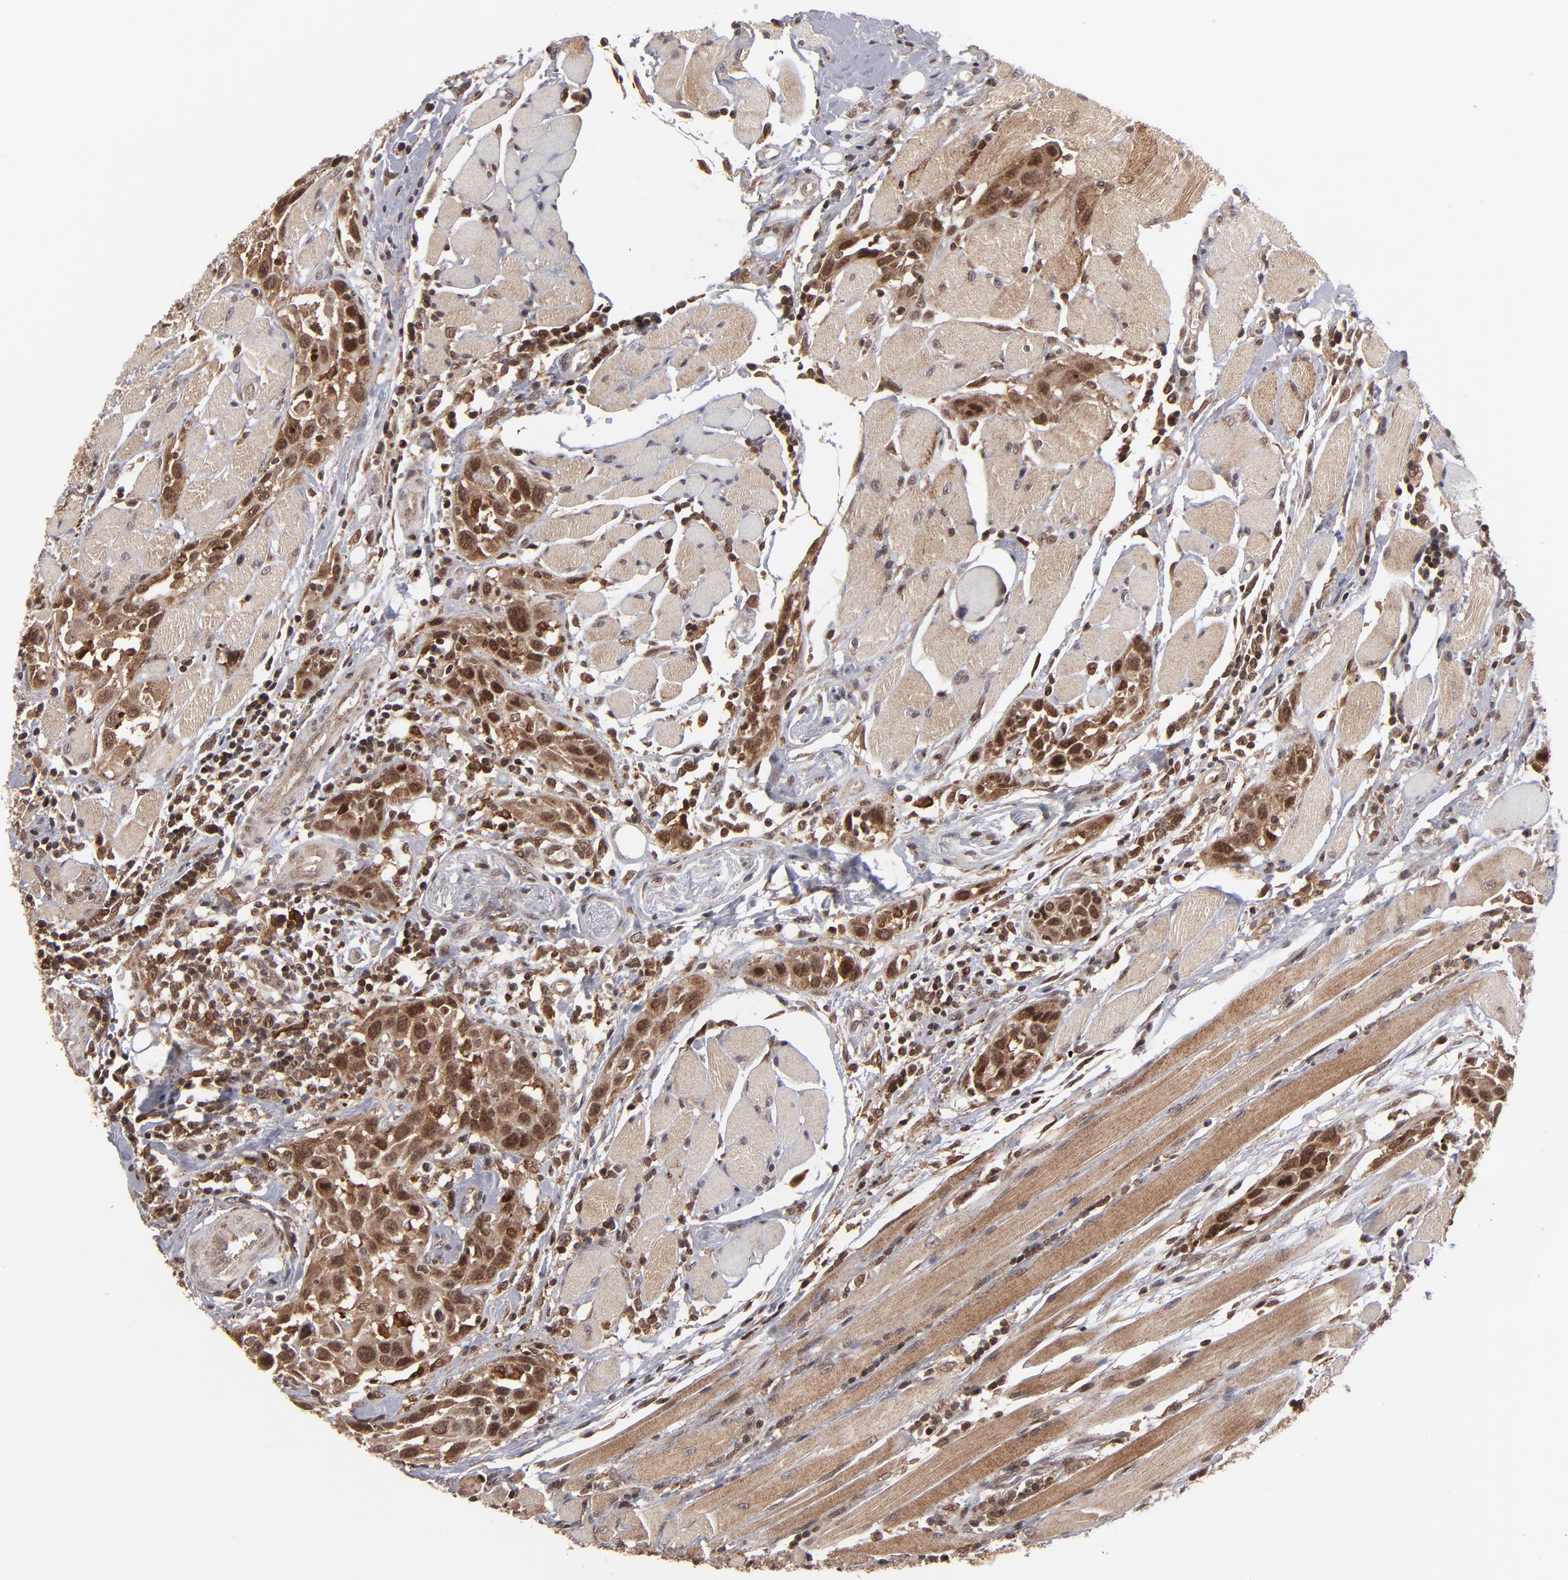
{"staining": {"intensity": "strong", "quantity": ">75%", "location": "cytoplasmic/membranous,nuclear"}, "tissue": "head and neck cancer", "cell_type": "Tumor cells", "image_type": "cancer", "snomed": [{"axis": "morphology", "description": "Squamous cell carcinoma, NOS"}, {"axis": "topography", "description": "Oral tissue"}, {"axis": "topography", "description": "Head-Neck"}], "caption": "This image shows immunohistochemistry staining of head and neck cancer (squamous cell carcinoma), with high strong cytoplasmic/membranous and nuclear staining in approximately >75% of tumor cells.", "gene": "RGS6", "patient": {"sex": "female", "age": 50}}